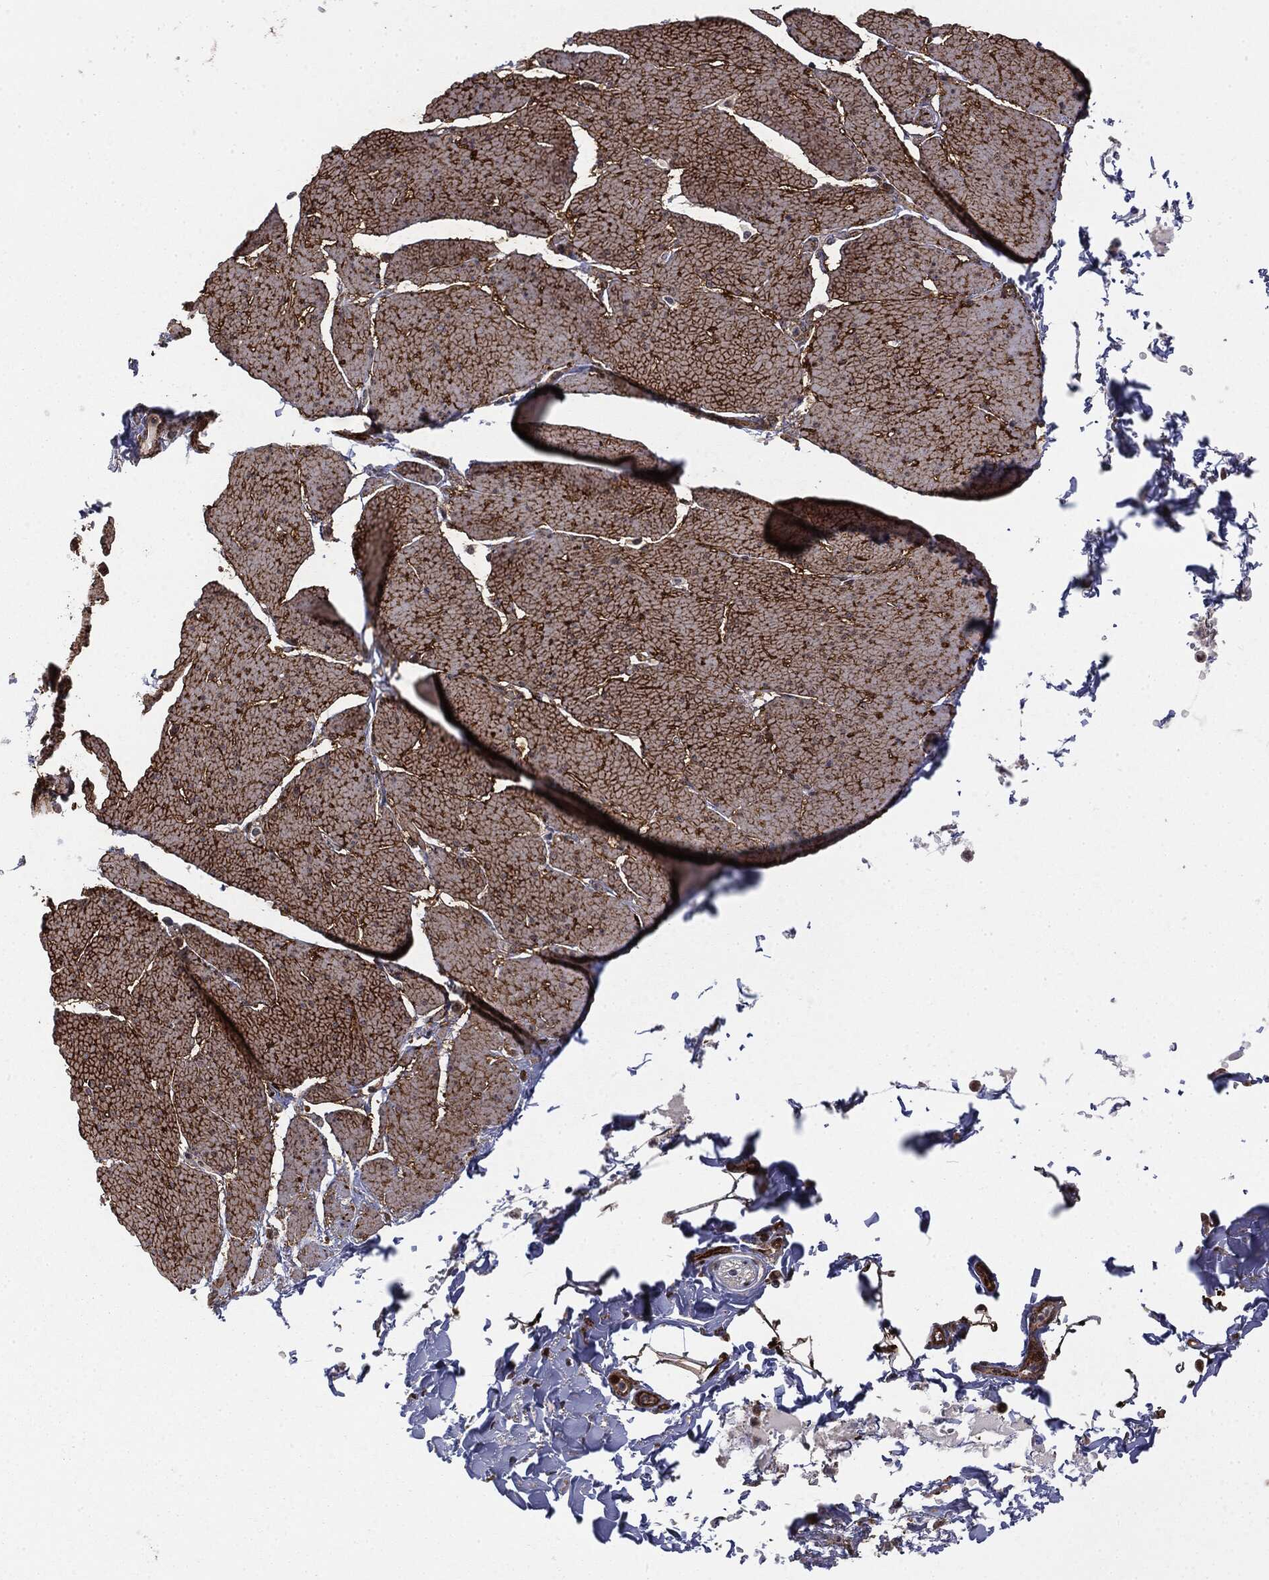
{"staining": {"intensity": "strong", "quantity": "25%-75%", "location": "cytoplasmic/membranous"}, "tissue": "smooth muscle", "cell_type": "Smooth muscle cells", "image_type": "normal", "snomed": [{"axis": "morphology", "description": "Normal tissue, NOS"}, {"axis": "topography", "description": "Smooth muscle"}, {"axis": "topography", "description": "Anal"}], "caption": "Immunohistochemical staining of normal human smooth muscle shows 25%-75% levels of strong cytoplasmic/membranous protein staining in about 25%-75% of smooth muscle cells. The staining is performed using DAB (3,3'-diaminobenzidine) brown chromogen to label protein expression. The nuclei are counter-stained blue using hematoxylin.", "gene": "PTEN", "patient": {"sex": "male", "age": 83}}